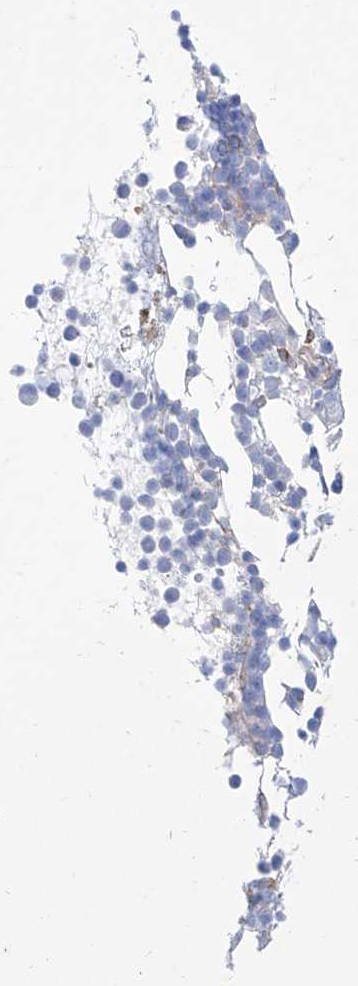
{"staining": {"intensity": "moderate", "quantity": "<25%", "location": "cytoplasmic/membranous"}, "tissue": "bone marrow", "cell_type": "Hematopoietic cells", "image_type": "normal", "snomed": [{"axis": "morphology", "description": "Normal tissue, NOS"}, {"axis": "topography", "description": "Bone marrow"}], "caption": "Protein expression analysis of benign bone marrow demonstrates moderate cytoplasmic/membranous staining in approximately <25% of hematopoietic cells.", "gene": "C1orf74", "patient": {"sex": "female", "age": 57}}